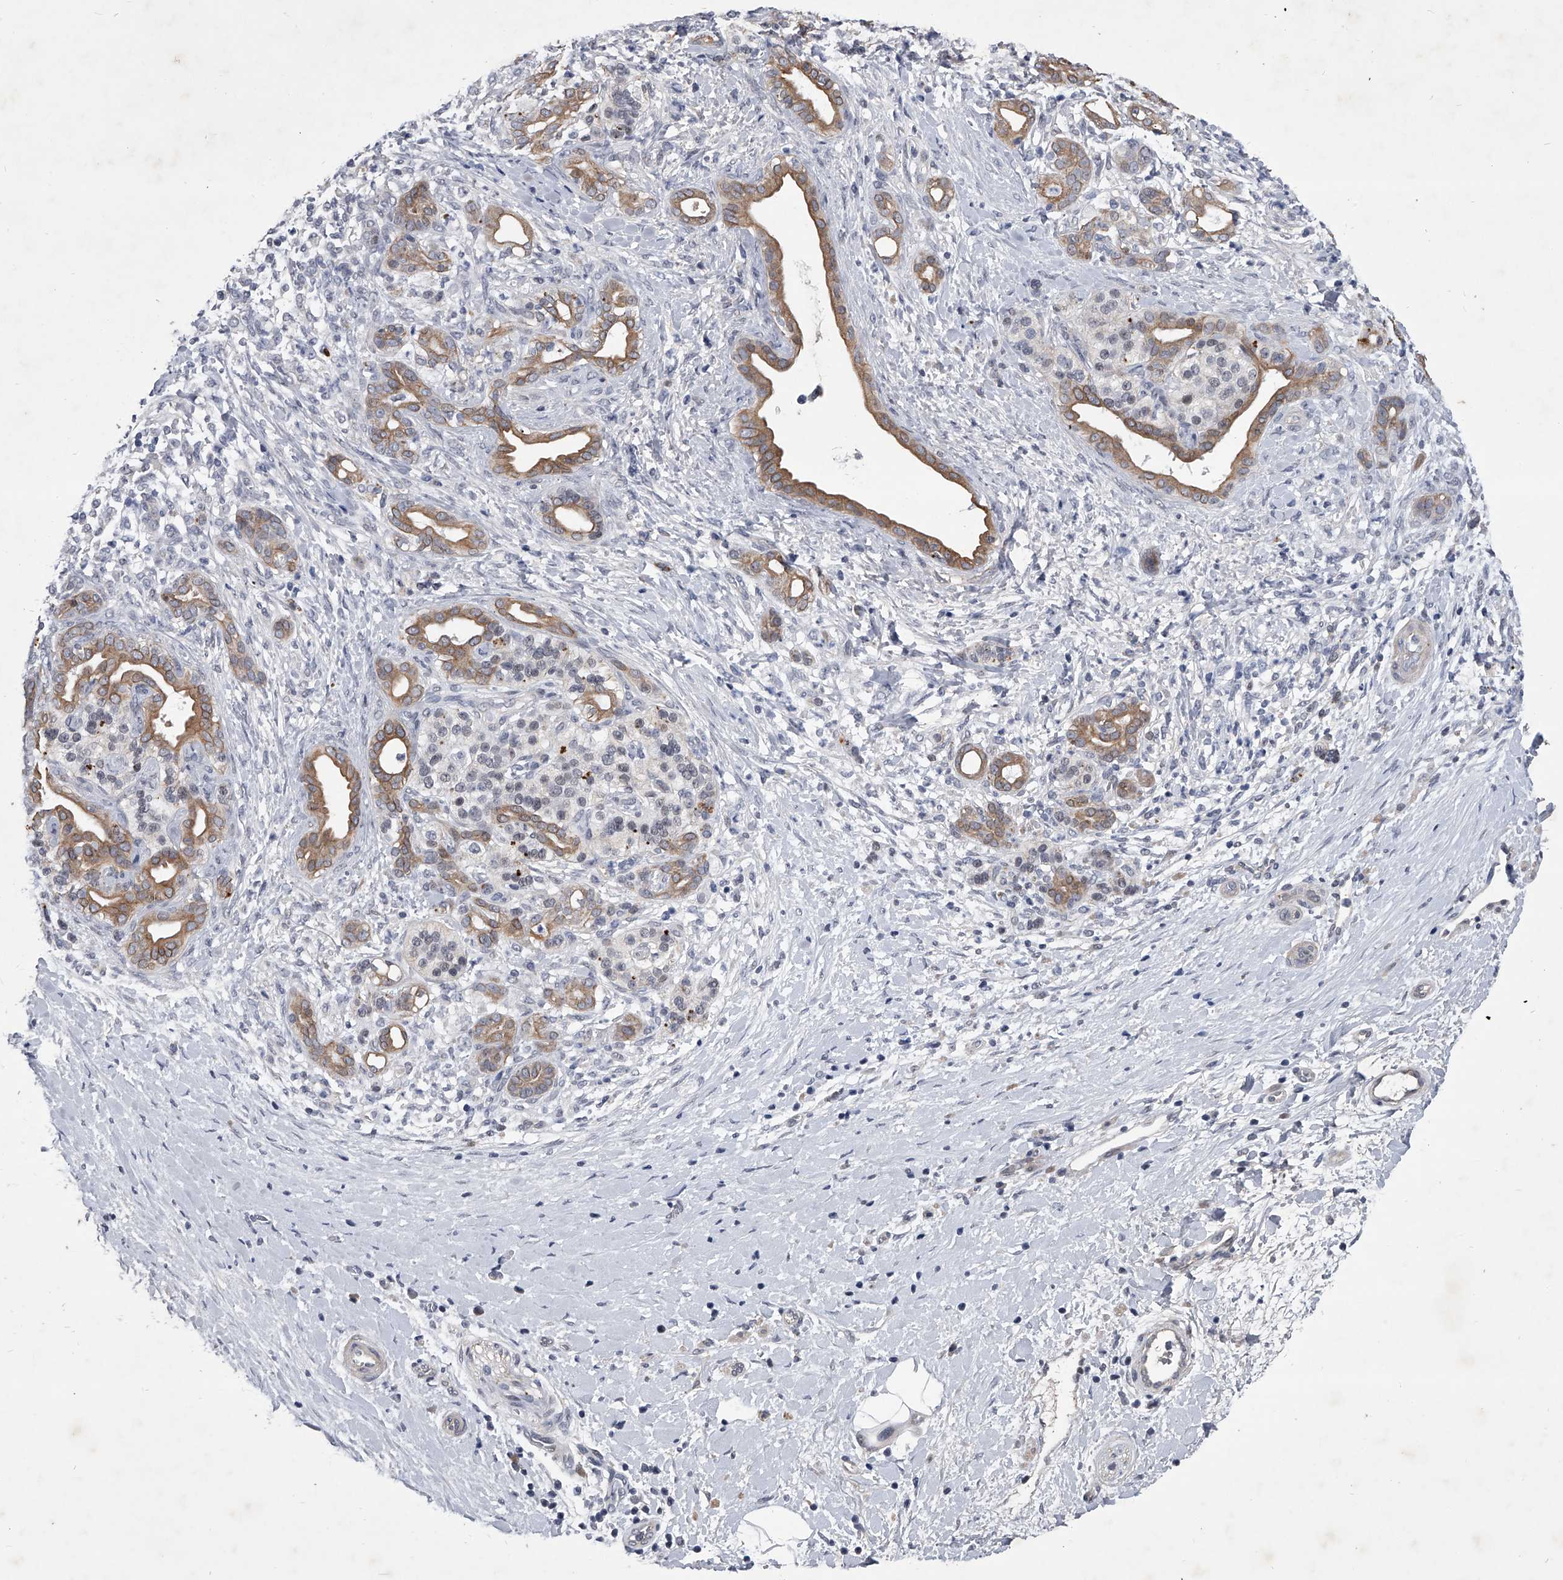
{"staining": {"intensity": "moderate", "quantity": ">75%", "location": "cytoplasmic/membranous"}, "tissue": "pancreatic cancer", "cell_type": "Tumor cells", "image_type": "cancer", "snomed": [{"axis": "morphology", "description": "Adenocarcinoma, NOS"}, {"axis": "topography", "description": "Pancreas"}], "caption": "This is a histology image of immunohistochemistry staining of pancreatic cancer, which shows moderate expression in the cytoplasmic/membranous of tumor cells.", "gene": "ZNF76", "patient": {"sex": "male", "age": 58}}